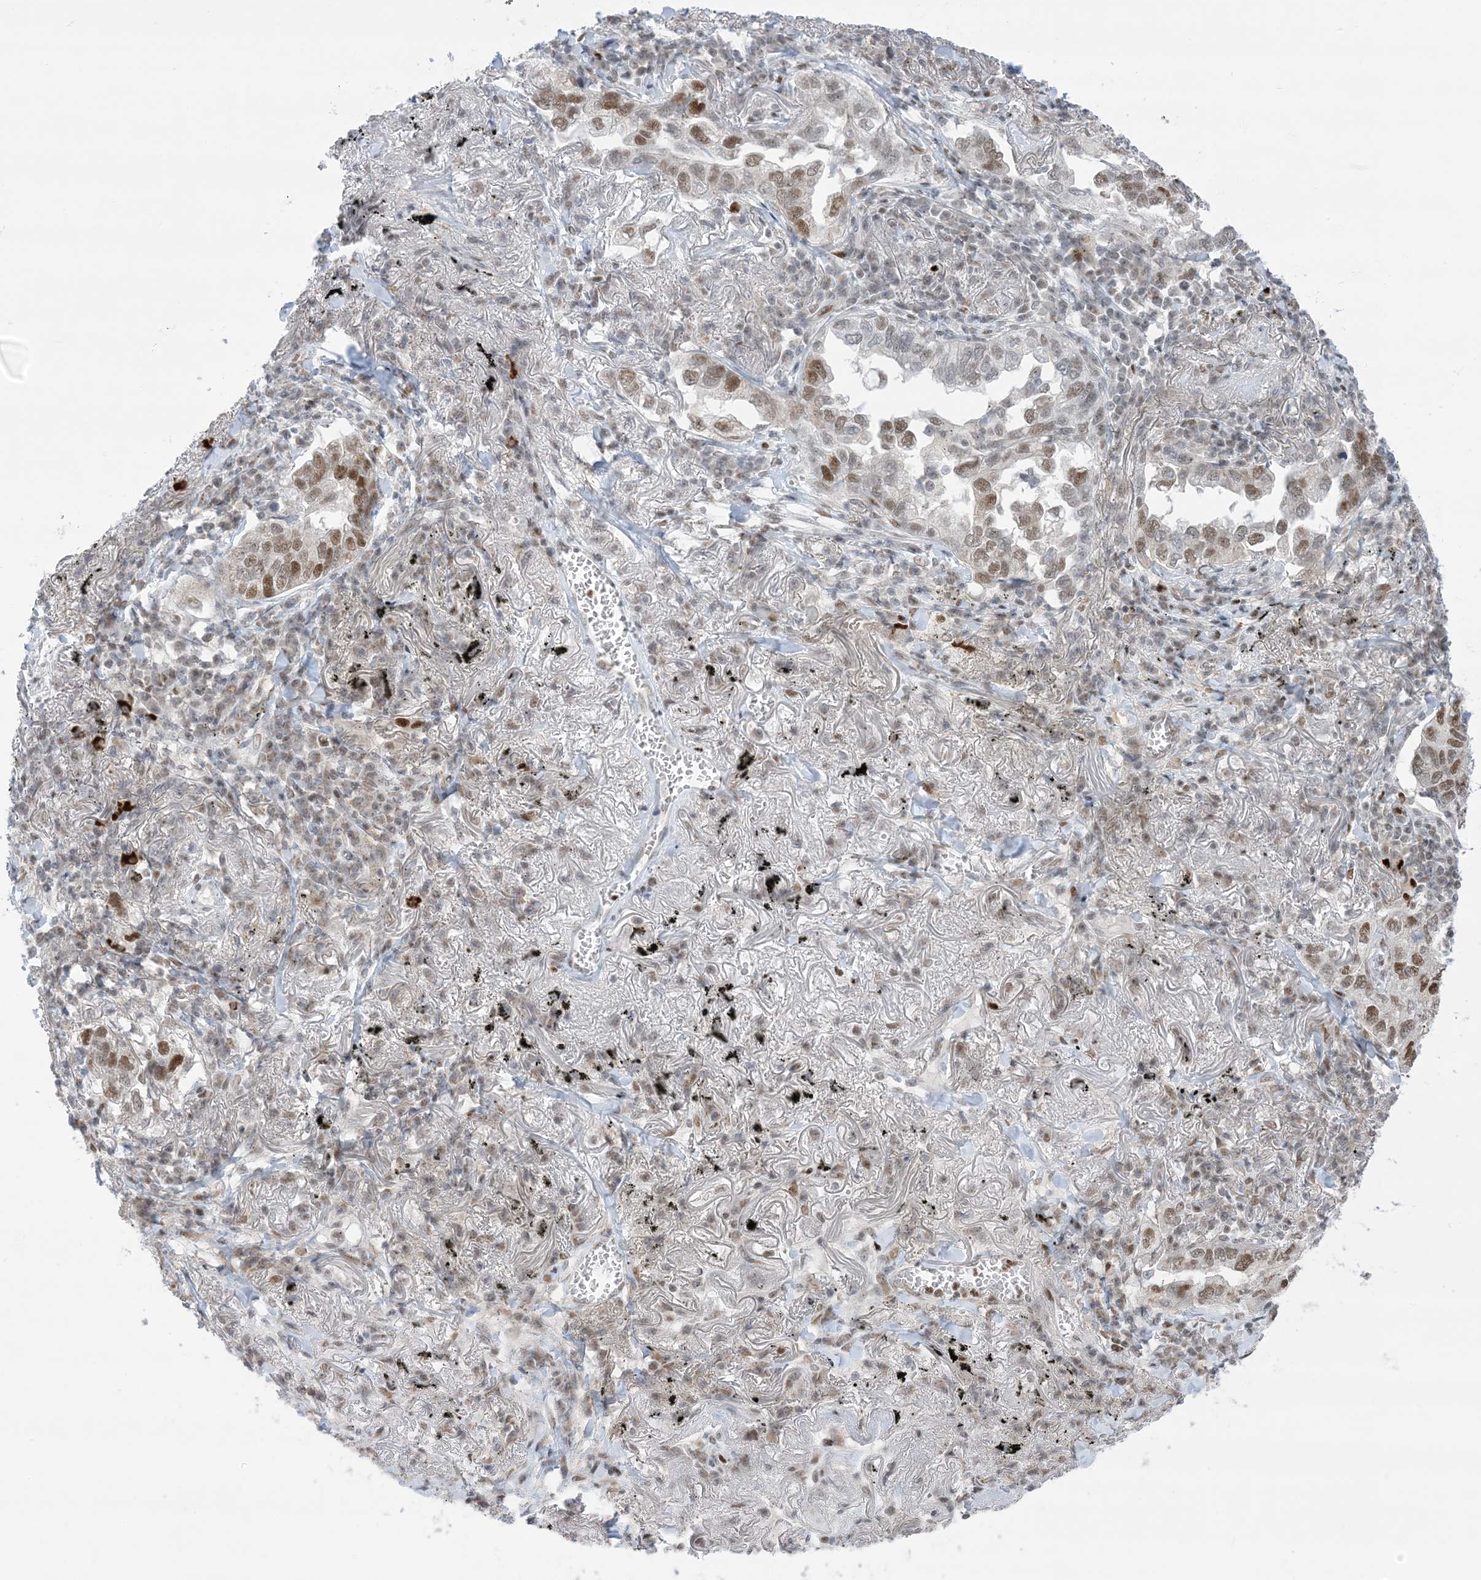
{"staining": {"intensity": "moderate", "quantity": ">75%", "location": "nuclear"}, "tissue": "lung cancer", "cell_type": "Tumor cells", "image_type": "cancer", "snomed": [{"axis": "morphology", "description": "Adenocarcinoma, NOS"}, {"axis": "topography", "description": "Lung"}], "caption": "DAB immunohistochemical staining of lung cancer (adenocarcinoma) shows moderate nuclear protein positivity in approximately >75% of tumor cells.", "gene": "TFPT", "patient": {"sex": "male", "age": 65}}